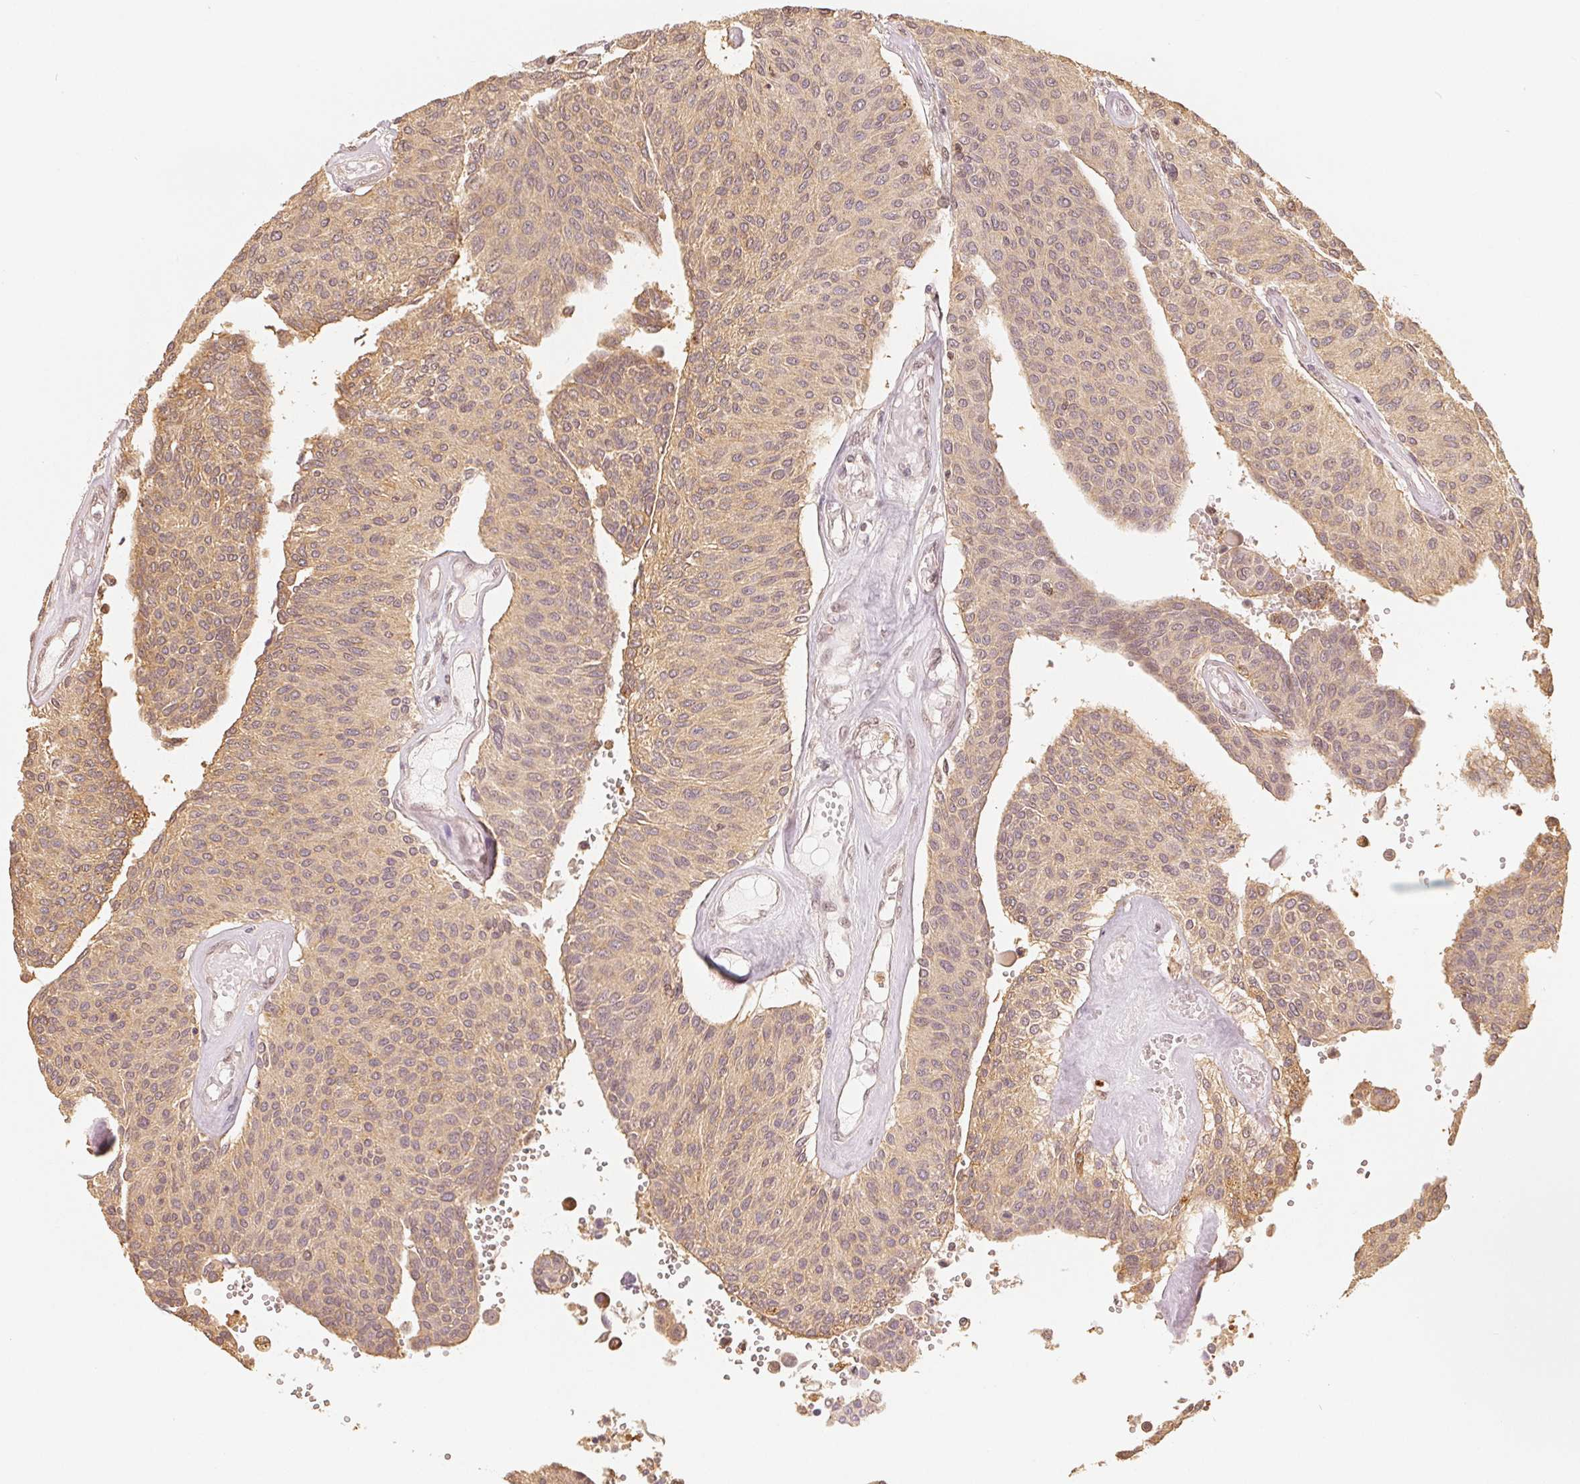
{"staining": {"intensity": "weak", "quantity": ">75%", "location": "cytoplasmic/membranous"}, "tissue": "urothelial cancer", "cell_type": "Tumor cells", "image_type": "cancer", "snomed": [{"axis": "morphology", "description": "Urothelial carcinoma, NOS"}, {"axis": "topography", "description": "Urinary bladder"}], "caption": "A photomicrograph of urothelial cancer stained for a protein displays weak cytoplasmic/membranous brown staining in tumor cells.", "gene": "GUSB", "patient": {"sex": "male", "age": 55}}